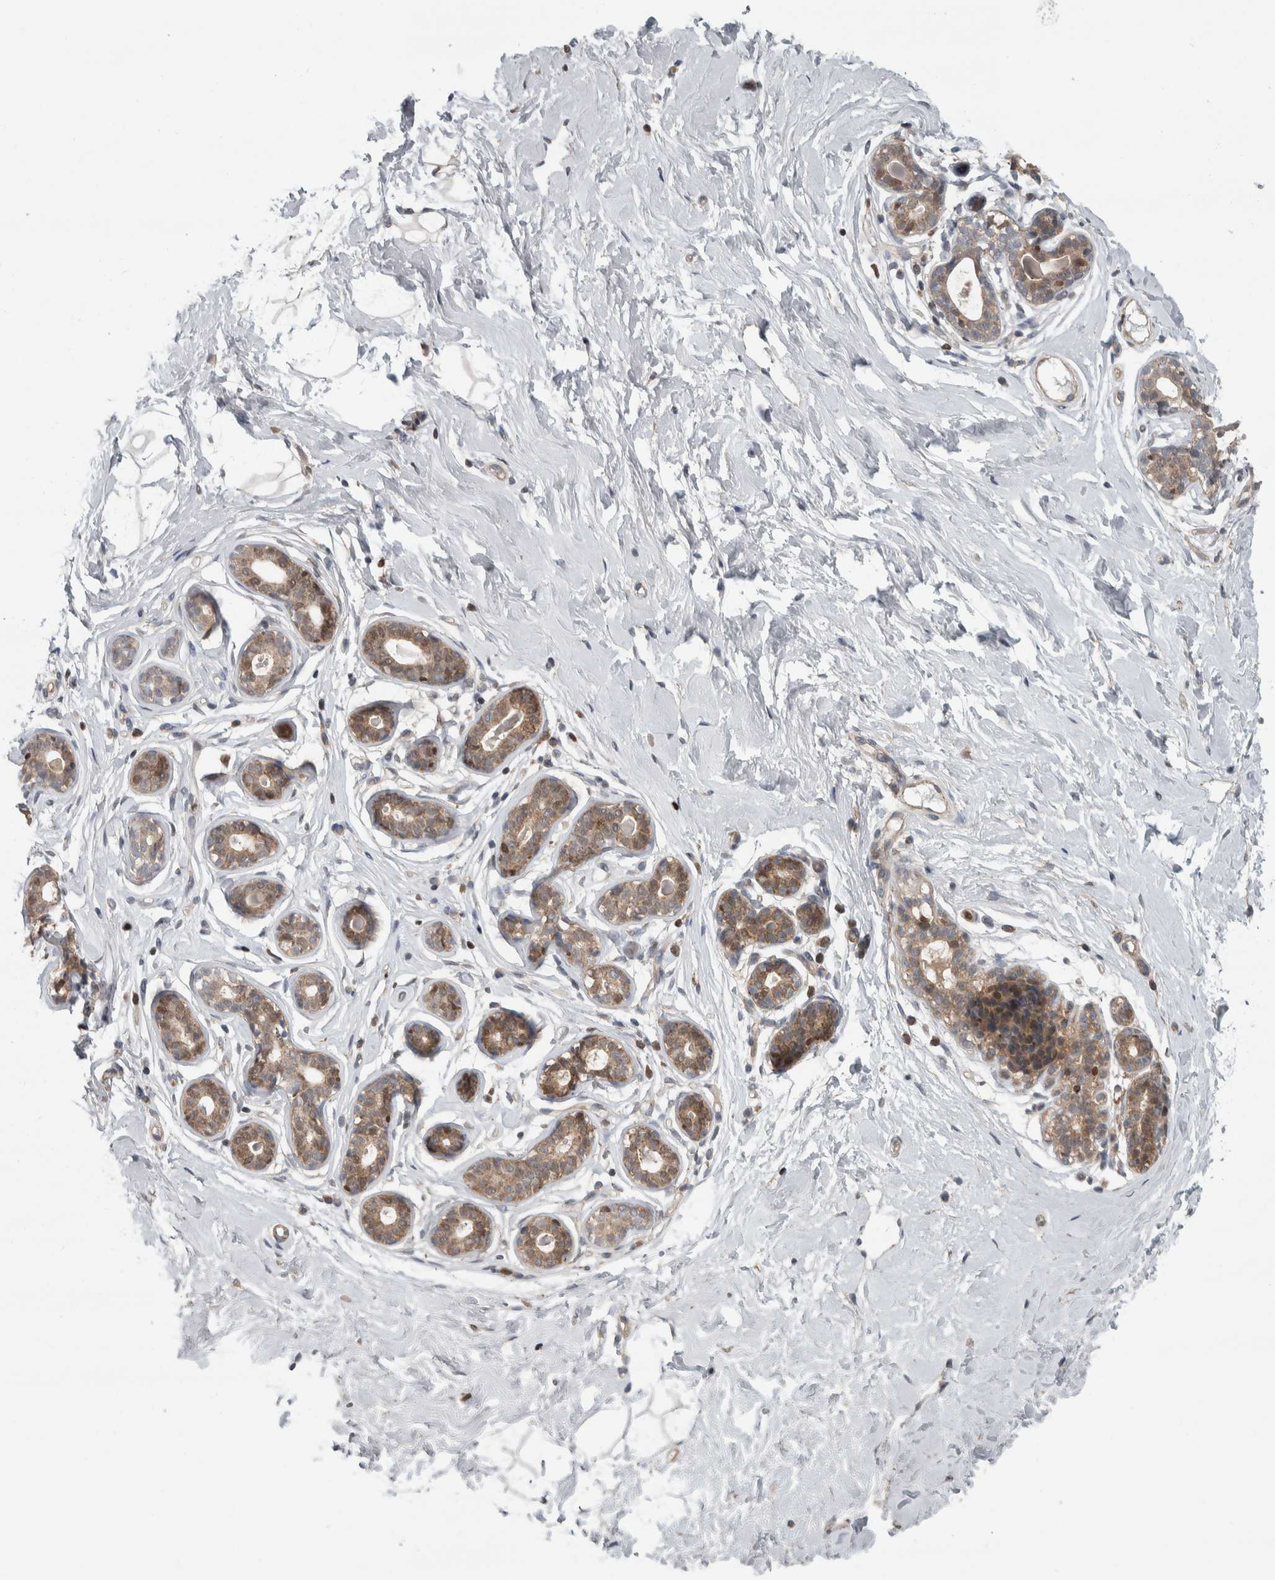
{"staining": {"intensity": "negative", "quantity": "none", "location": "none"}, "tissue": "breast", "cell_type": "Adipocytes", "image_type": "normal", "snomed": [{"axis": "morphology", "description": "Normal tissue, NOS"}, {"axis": "topography", "description": "Breast"}], "caption": "Immunohistochemical staining of benign breast reveals no significant expression in adipocytes. (DAB (3,3'-diaminobenzidine) IHC with hematoxylin counter stain).", "gene": "CWC27", "patient": {"sex": "female", "age": 23}}